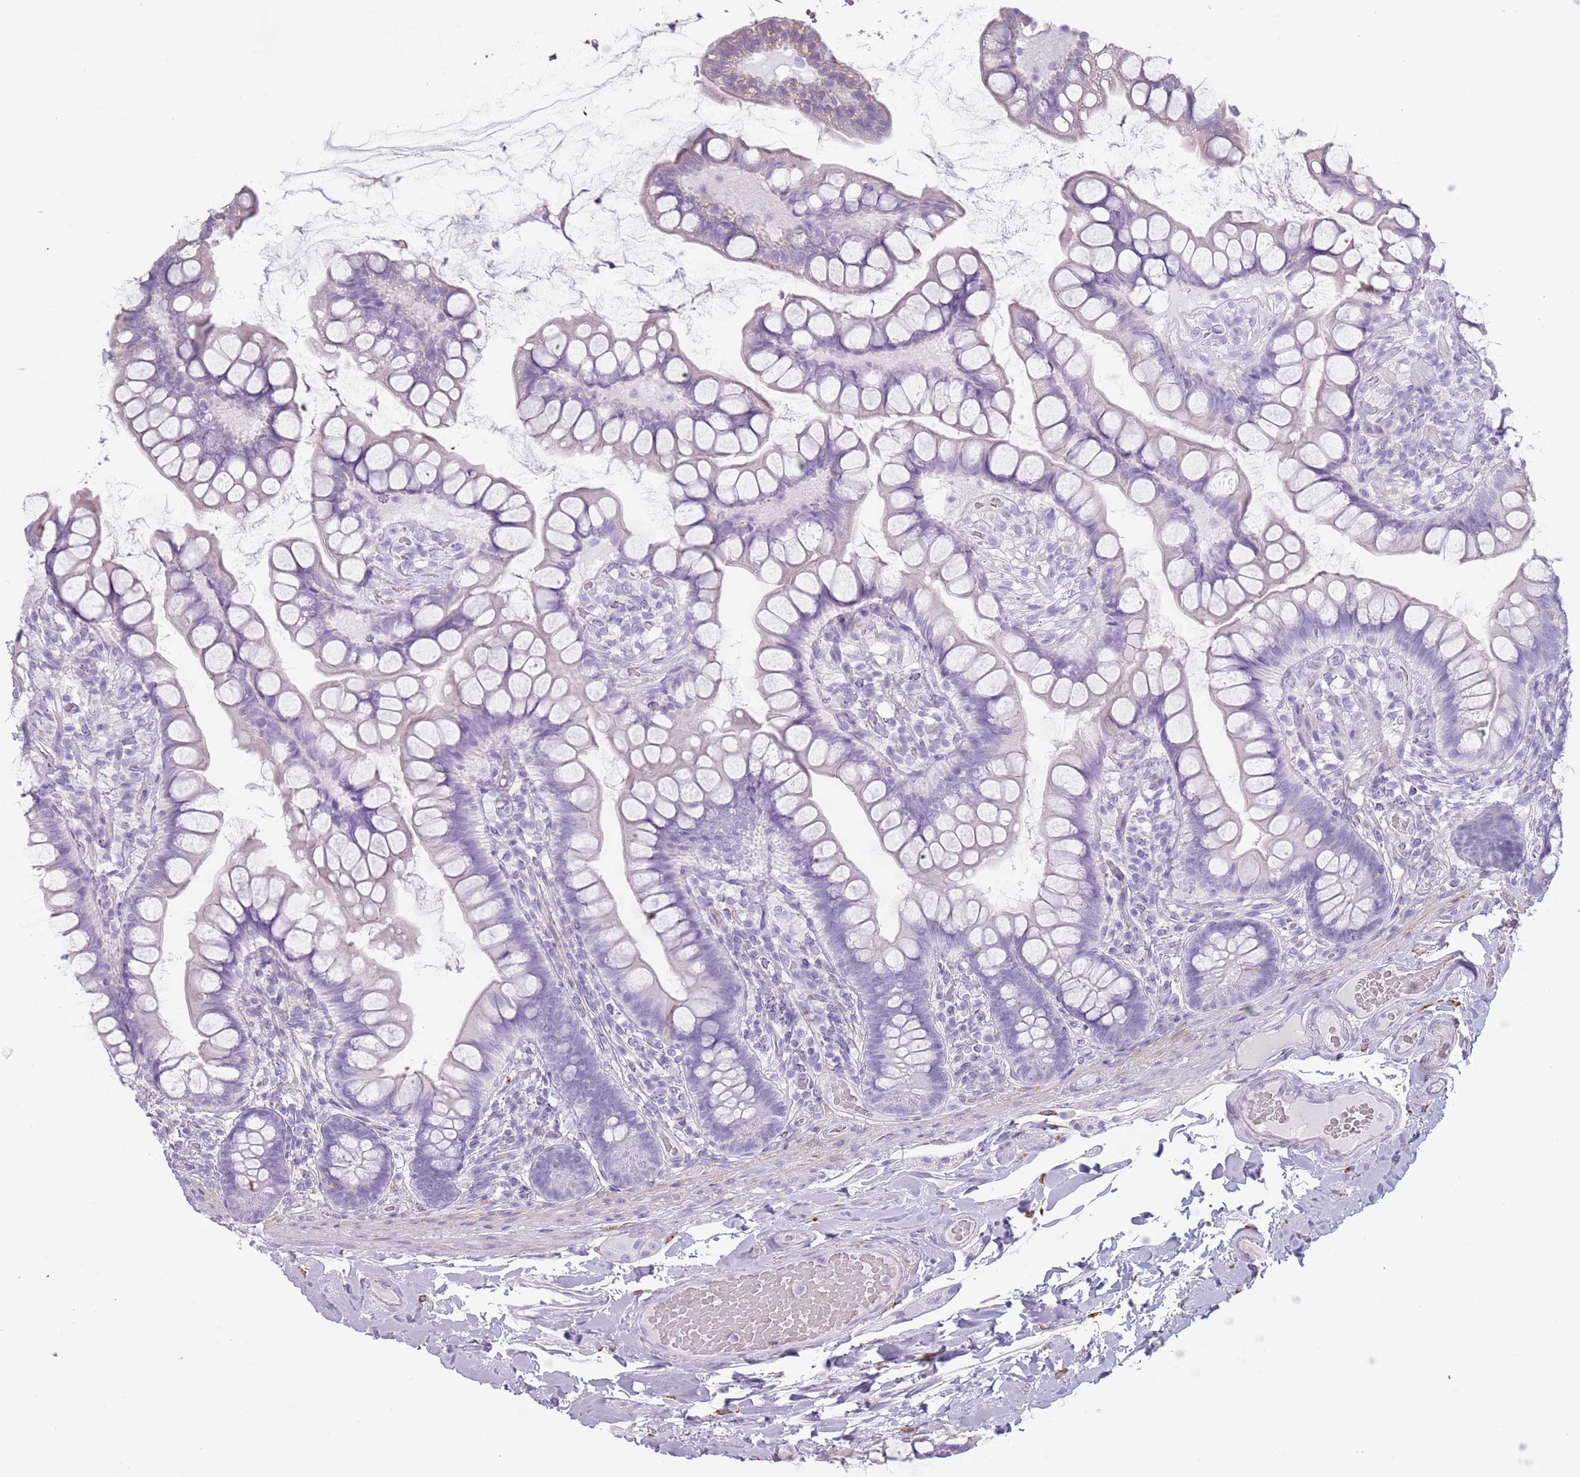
{"staining": {"intensity": "negative", "quantity": "none", "location": "none"}, "tissue": "small intestine", "cell_type": "Glandular cells", "image_type": "normal", "snomed": [{"axis": "morphology", "description": "Normal tissue, NOS"}, {"axis": "topography", "description": "Small intestine"}], "caption": "This is an immunohistochemistry (IHC) micrograph of normal human small intestine. There is no staining in glandular cells.", "gene": "COLEC12", "patient": {"sex": "male", "age": 70}}